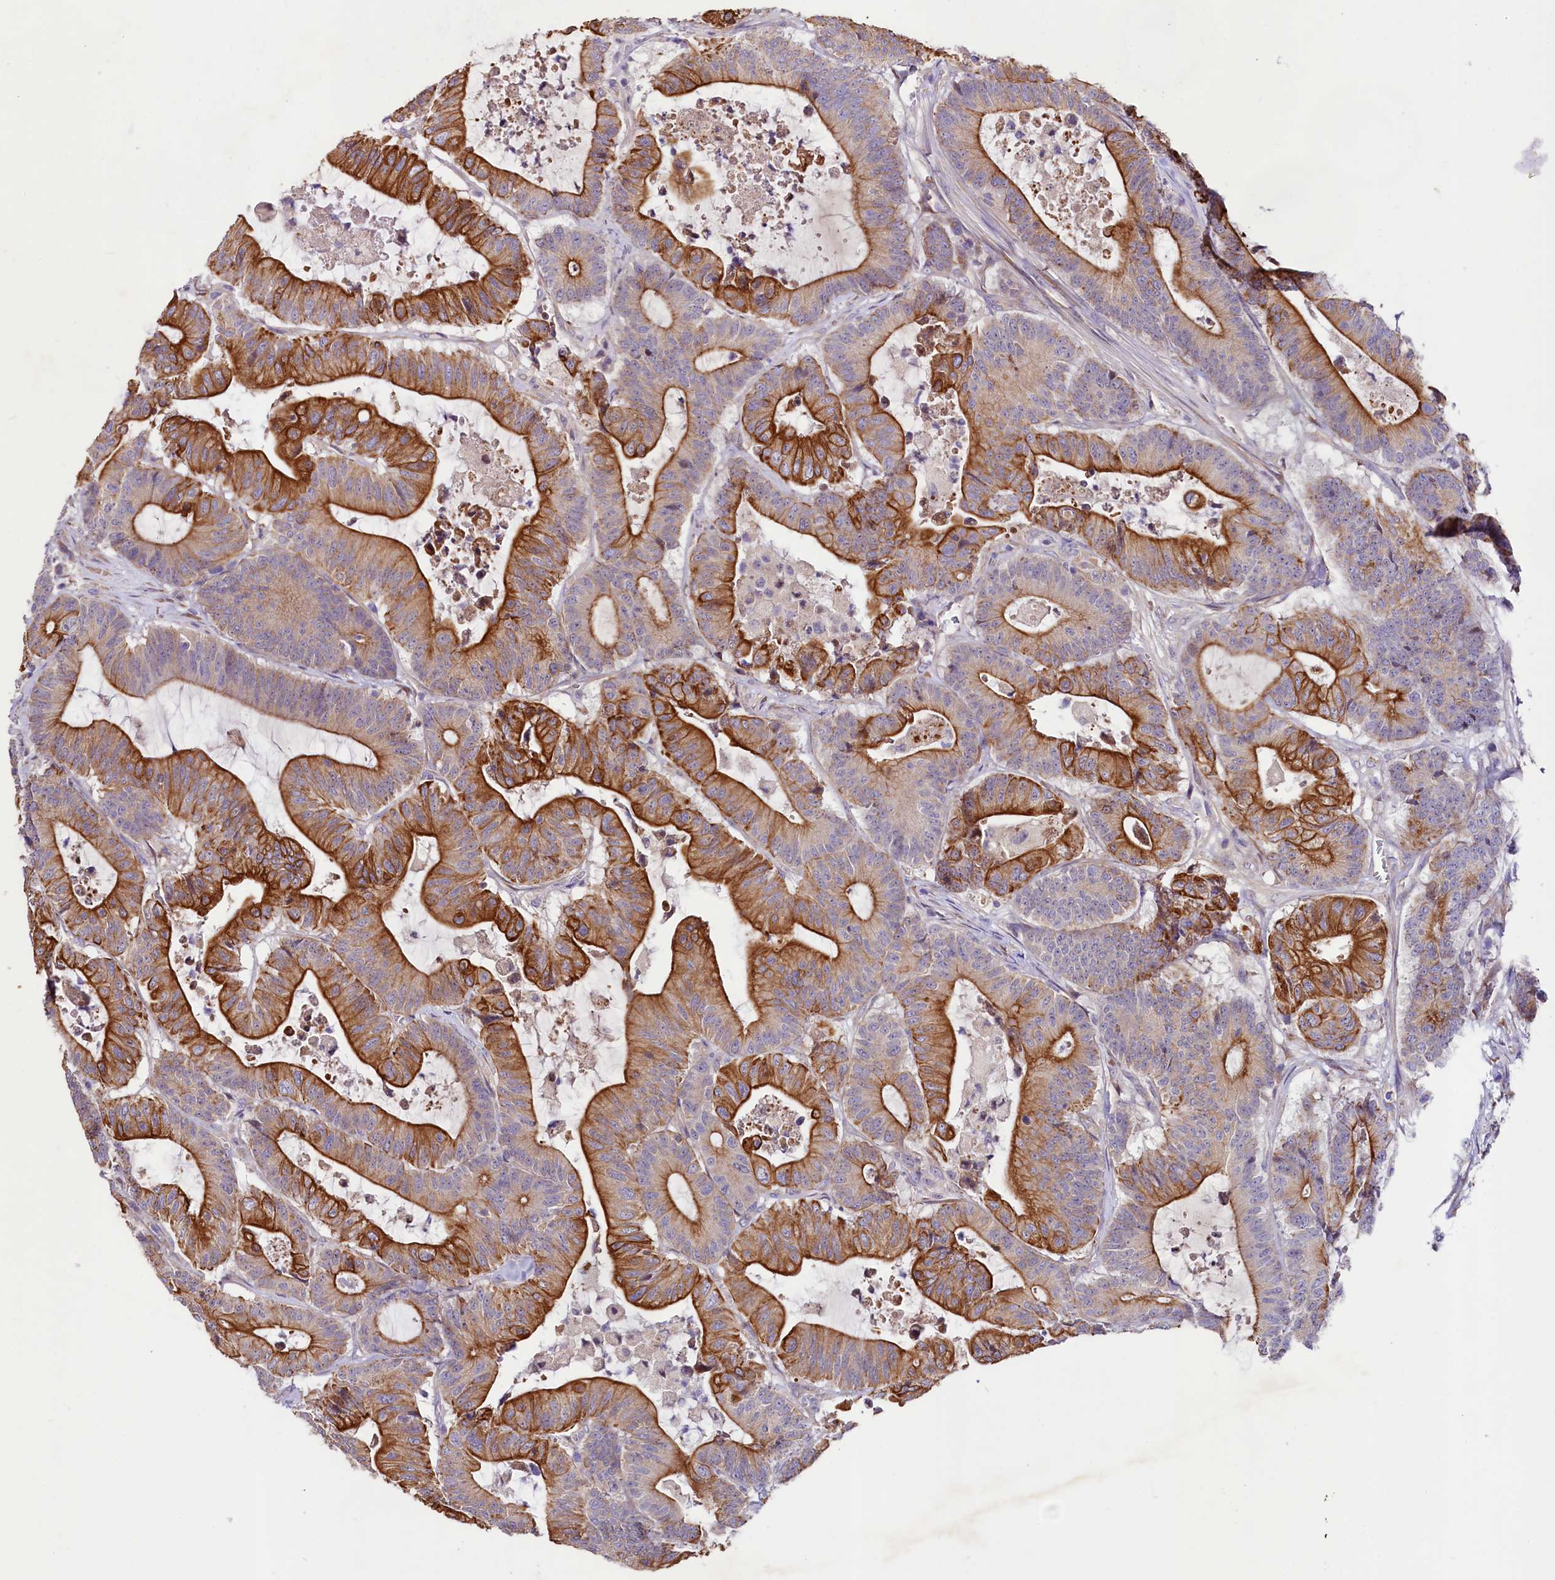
{"staining": {"intensity": "strong", "quantity": ">75%", "location": "cytoplasmic/membranous"}, "tissue": "colorectal cancer", "cell_type": "Tumor cells", "image_type": "cancer", "snomed": [{"axis": "morphology", "description": "Adenocarcinoma, NOS"}, {"axis": "topography", "description": "Colon"}], "caption": "IHC image of human adenocarcinoma (colorectal) stained for a protein (brown), which shows high levels of strong cytoplasmic/membranous expression in about >75% of tumor cells.", "gene": "VPS11", "patient": {"sex": "female", "age": 84}}